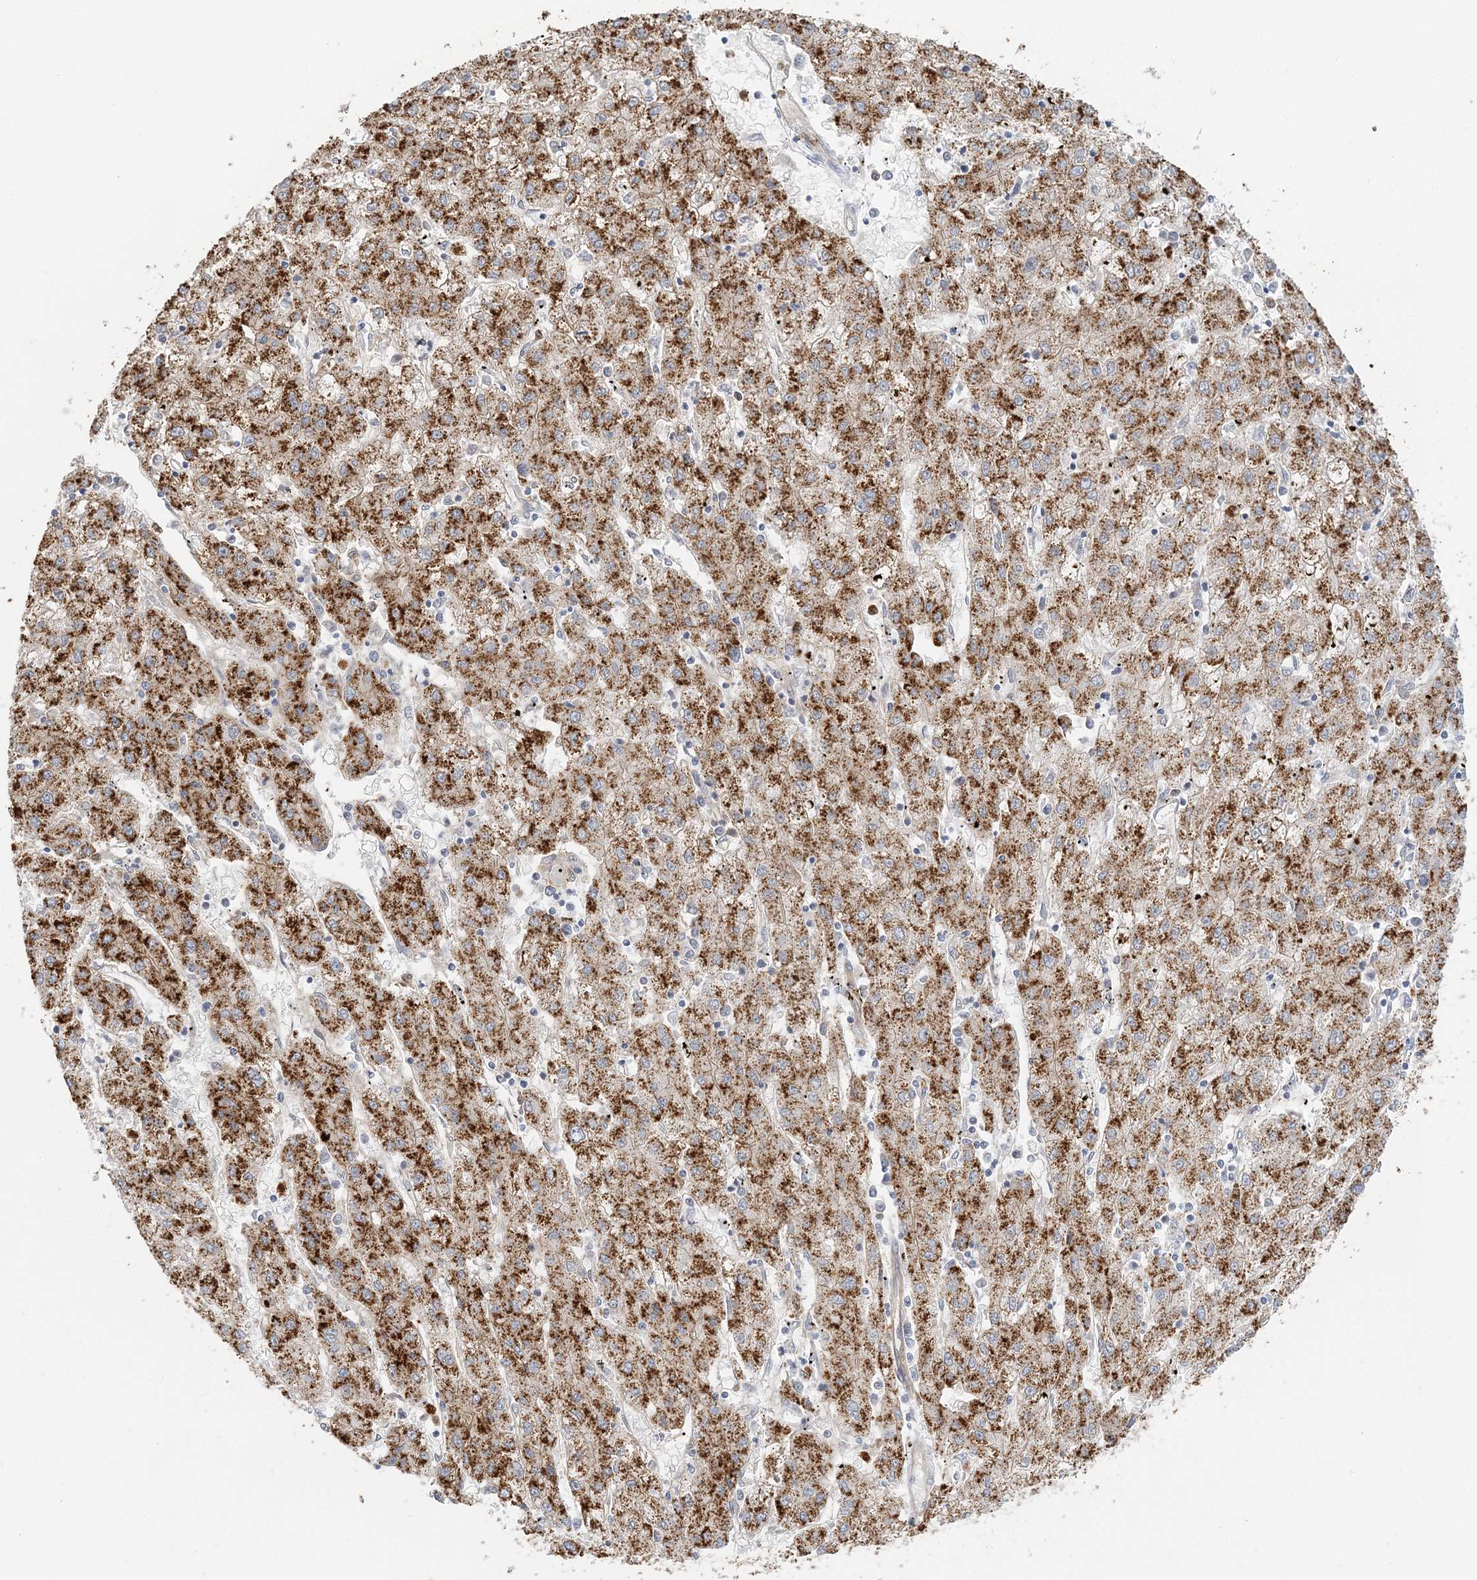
{"staining": {"intensity": "strong", "quantity": ">75%", "location": "cytoplasmic/membranous"}, "tissue": "liver cancer", "cell_type": "Tumor cells", "image_type": "cancer", "snomed": [{"axis": "morphology", "description": "Carcinoma, Hepatocellular, NOS"}, {"axis": "topography", "description": "Liver"}], "caption": "A micrograph of human hepatocellular carcinoma (liver) stained for a protein demonstrates strong cytoplasmic/membranous brown staining in tumor cells.", "gene": "DNAH1", "patient": {"sex": "male", "age": 72}}